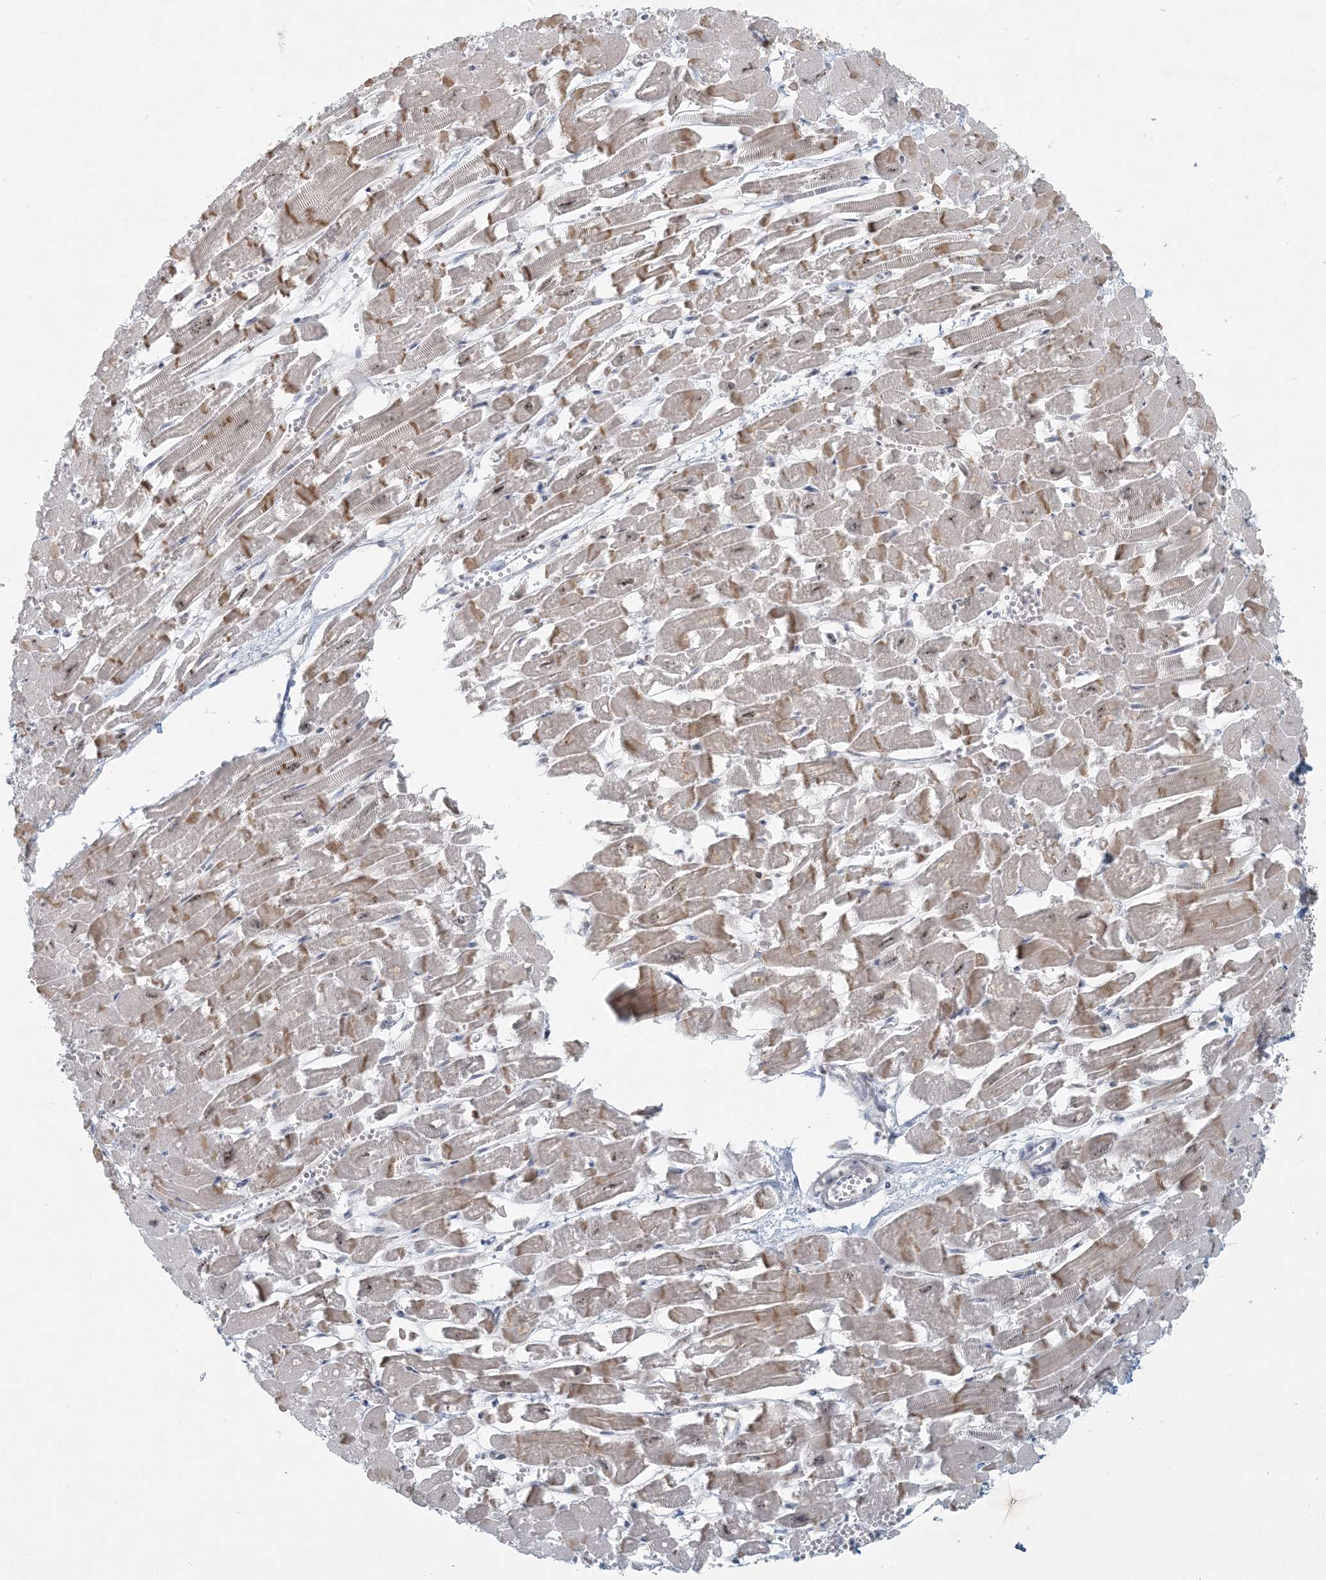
{"staining": {"intensity": "moderate", "quantity": "25%-75%", "location": "cytoplasmic/membranous"}, "tissue": "heart muscle", "cell_type": "Cardiomyocytes", "image_type": "normal", "snomed": [{"axis": "morphology", "description": "Normal tissue, NOS"}, {"axis": "topography", "description": "Heart"}], "caption": "Normal heart muscle exhibits moderate cytoplasmic/membranous positivity in approximately 25%-75% of cardiomyocytes The staining is performed using DAB (3,3'-diaminobenzidine) brown chromogen to label protein expression. The nuclei are counter-stained blue using hematoxylin..", "gene": "HACL1", "patient": {"sex": "male", "age": 54}}